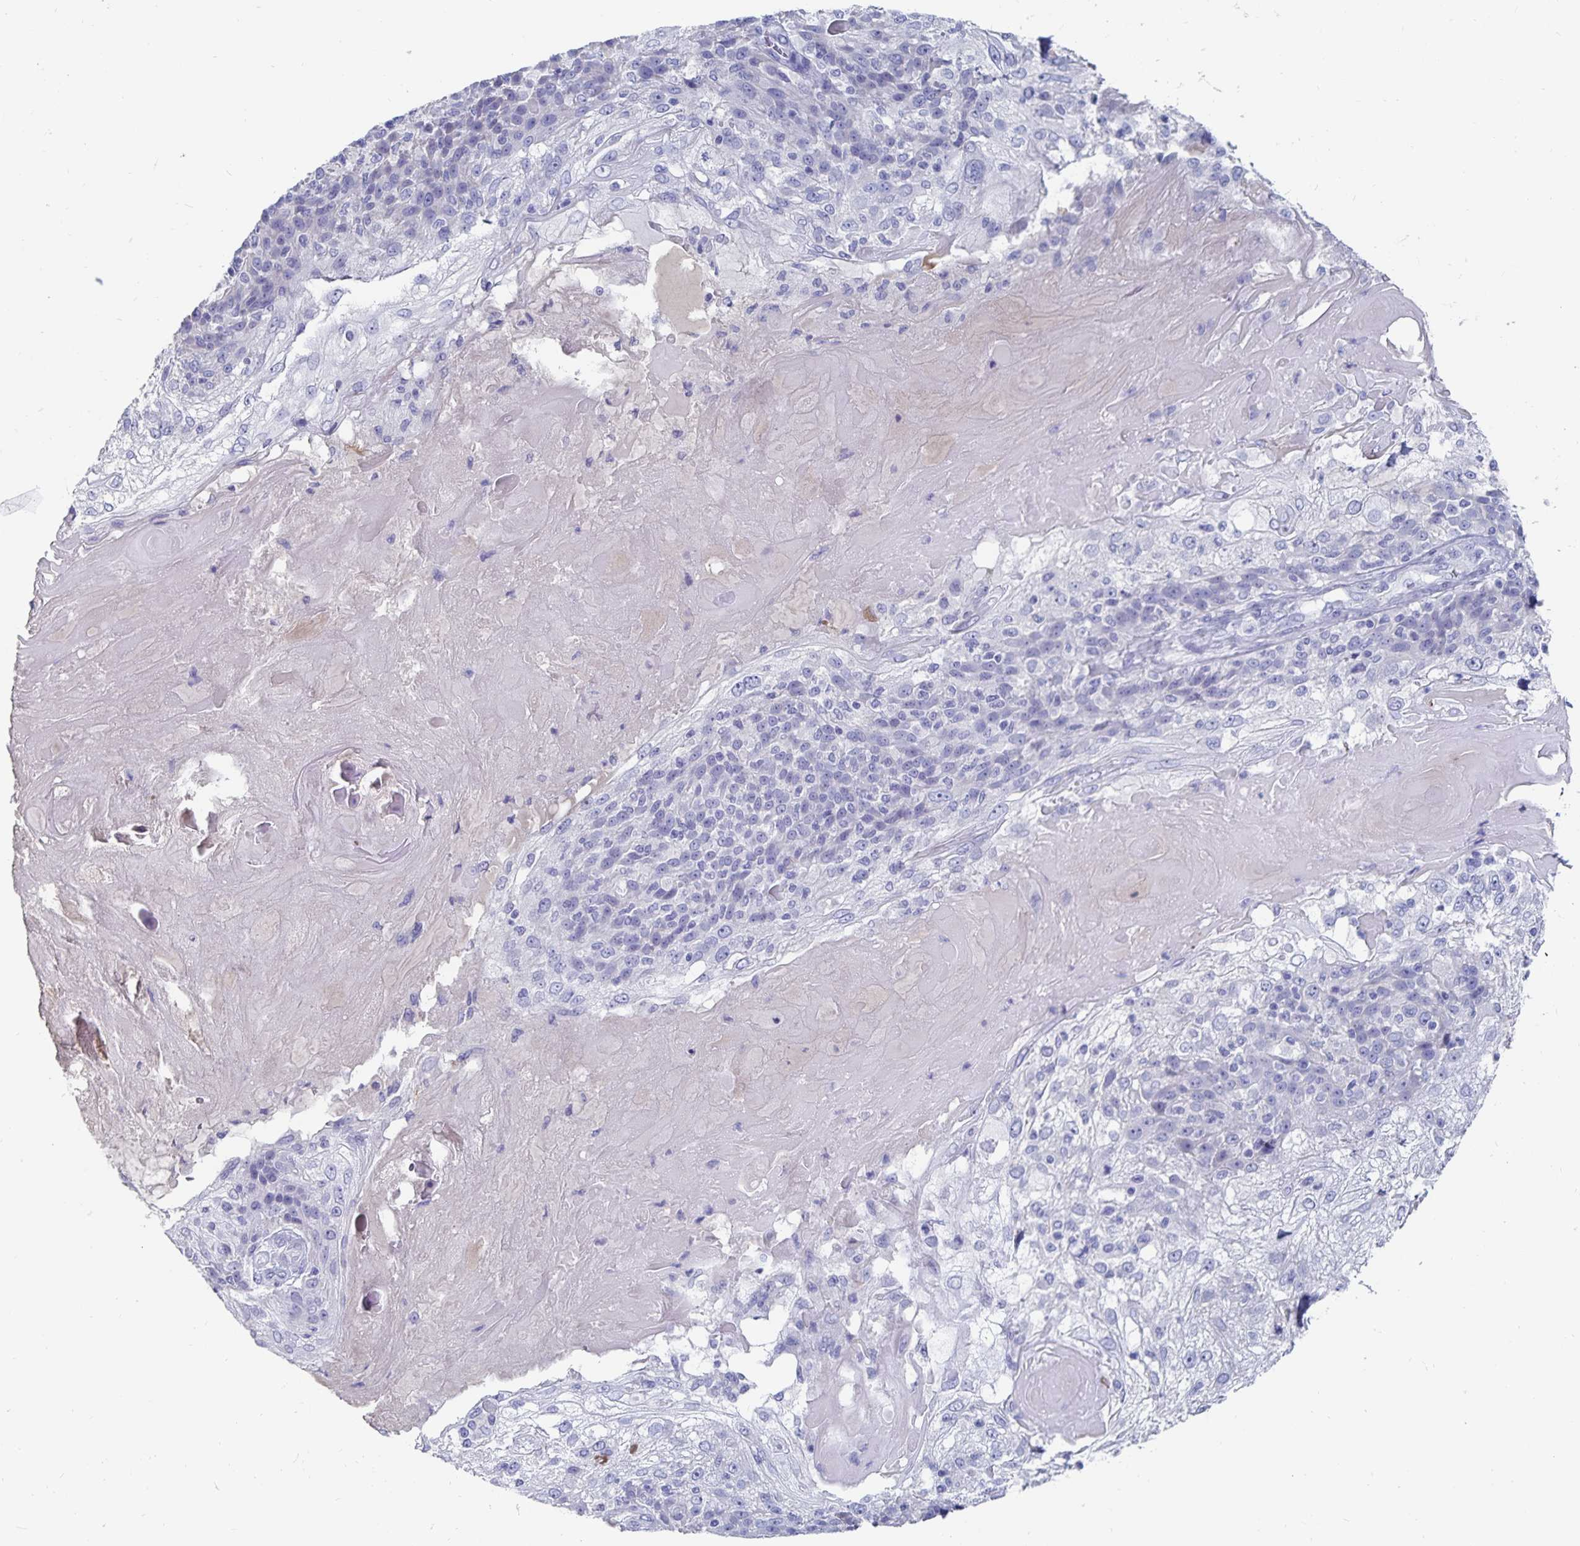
{"staining": {"intensity": "negative", "quantity": "none", "location": "none"}, "tissue": "skin cancer", "cell_type": "Tumor cells", "image_type": "cancer", "snomed": [{"axis": "morphology", "description": "Normal tissue, NOS"}, {"axis": "morphology", "description": "Squamous cell carcinoma, NOS"}, {"axis": "topography", "description": "Skin"}], "caption": "Tumor cells are negative for brown protein staining in squamous cell carcinoma (skin). Nuclei are stained in blue.", "gene": "CFAP69", "patient": {"sex": "female", "age": 83}}